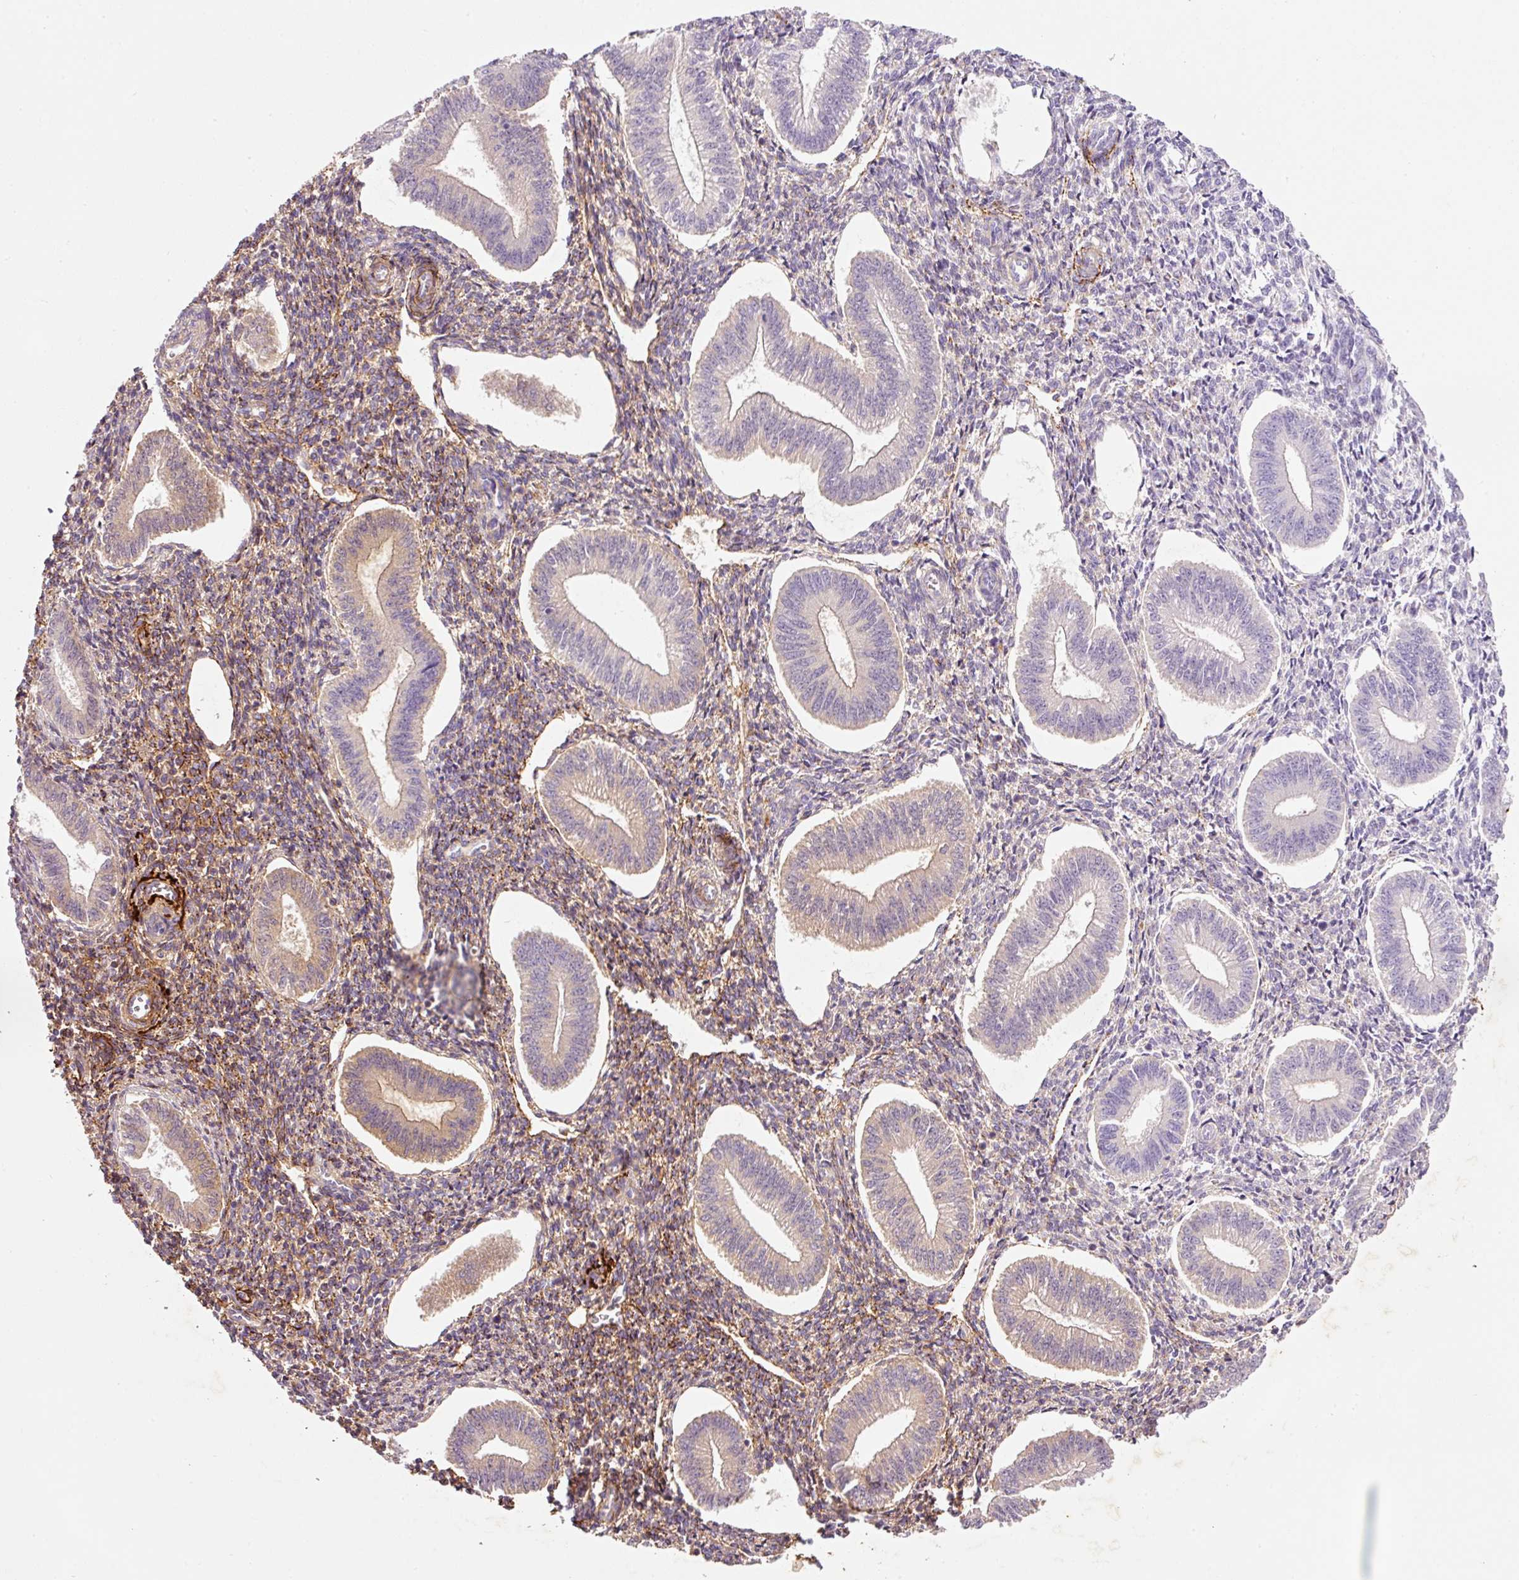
{"staining": {"intensity": "negative", "quantity": "none", "location": "none"}, "tissue": "endometrium", "cell_type": "Cells in endometrial stroma", "image_type": "normal", "snomed": [{"axis": "morphology", "description": "Normal tissue, NOS"}, {"axis": "topography", "description": "Endometrium"}], "caption": "This is an immunohistochemistry (IHC) photomicrograph of normal endometrium. There is no positivity in cells in endometrial stroma.", "gene": "MFAP4", "patient": {"sex": "female", "age": 34}}